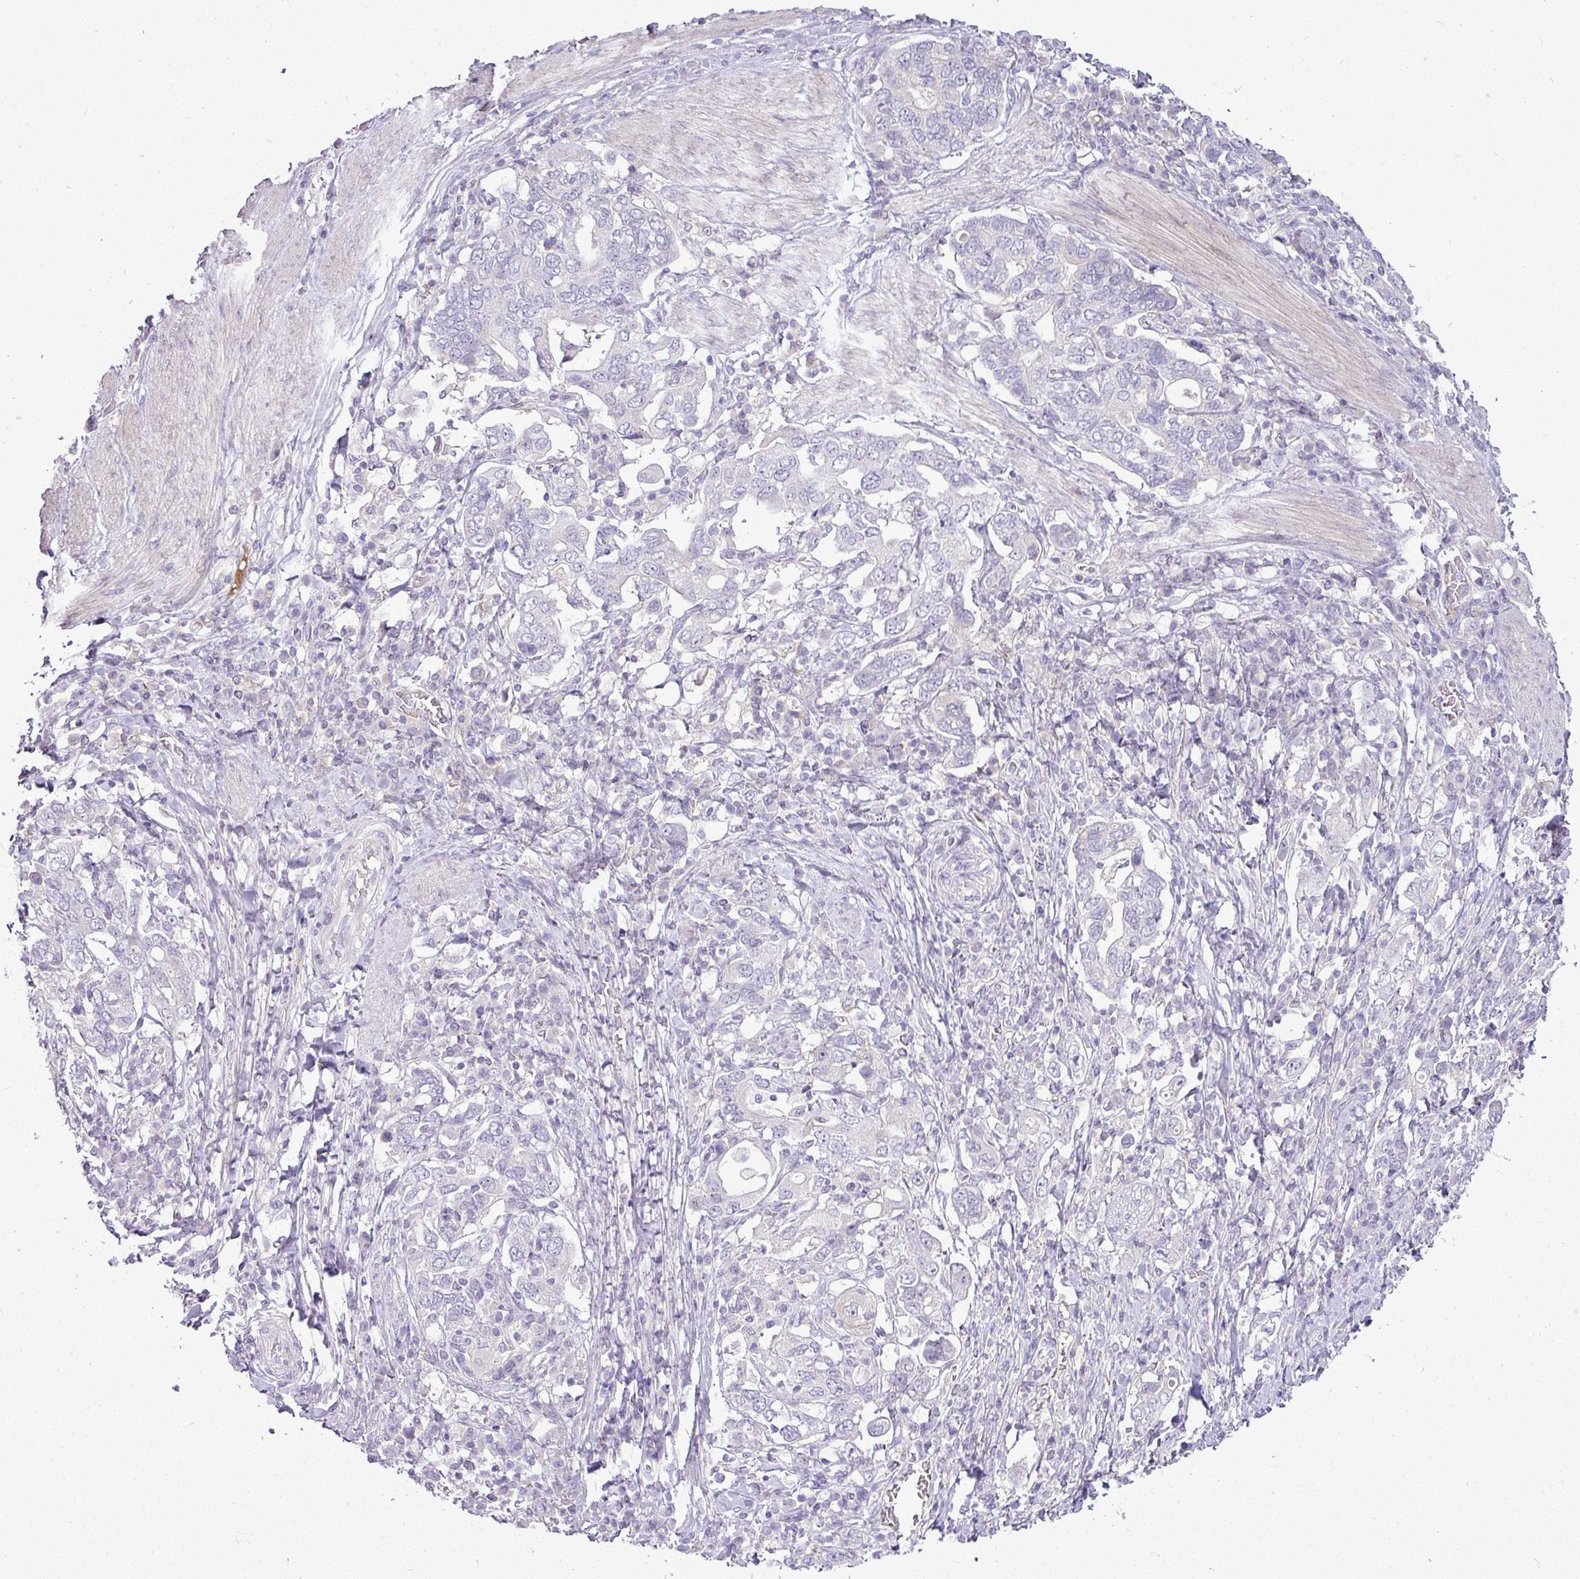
{"staining": {"intensity": "negative", "quantity": "none", "location": "none"}, "tissue": "stomach cancer", "cell_type": "Tumor cells", "image_type": "cancer", "snomed": [{"axis": "morphology", "description": "Adenocarcinoma, NOS"}, {"axis": "topography", "description": "Stomach, upper"}, {"axis": "topography", "description": "Stomach"}], "caption": "A photomicrograph of human adenocarcinoma (stomach) is negative for staining in tumor cells.", "gene": "APOM", "patient": {"sex": "male", "age": 62}}